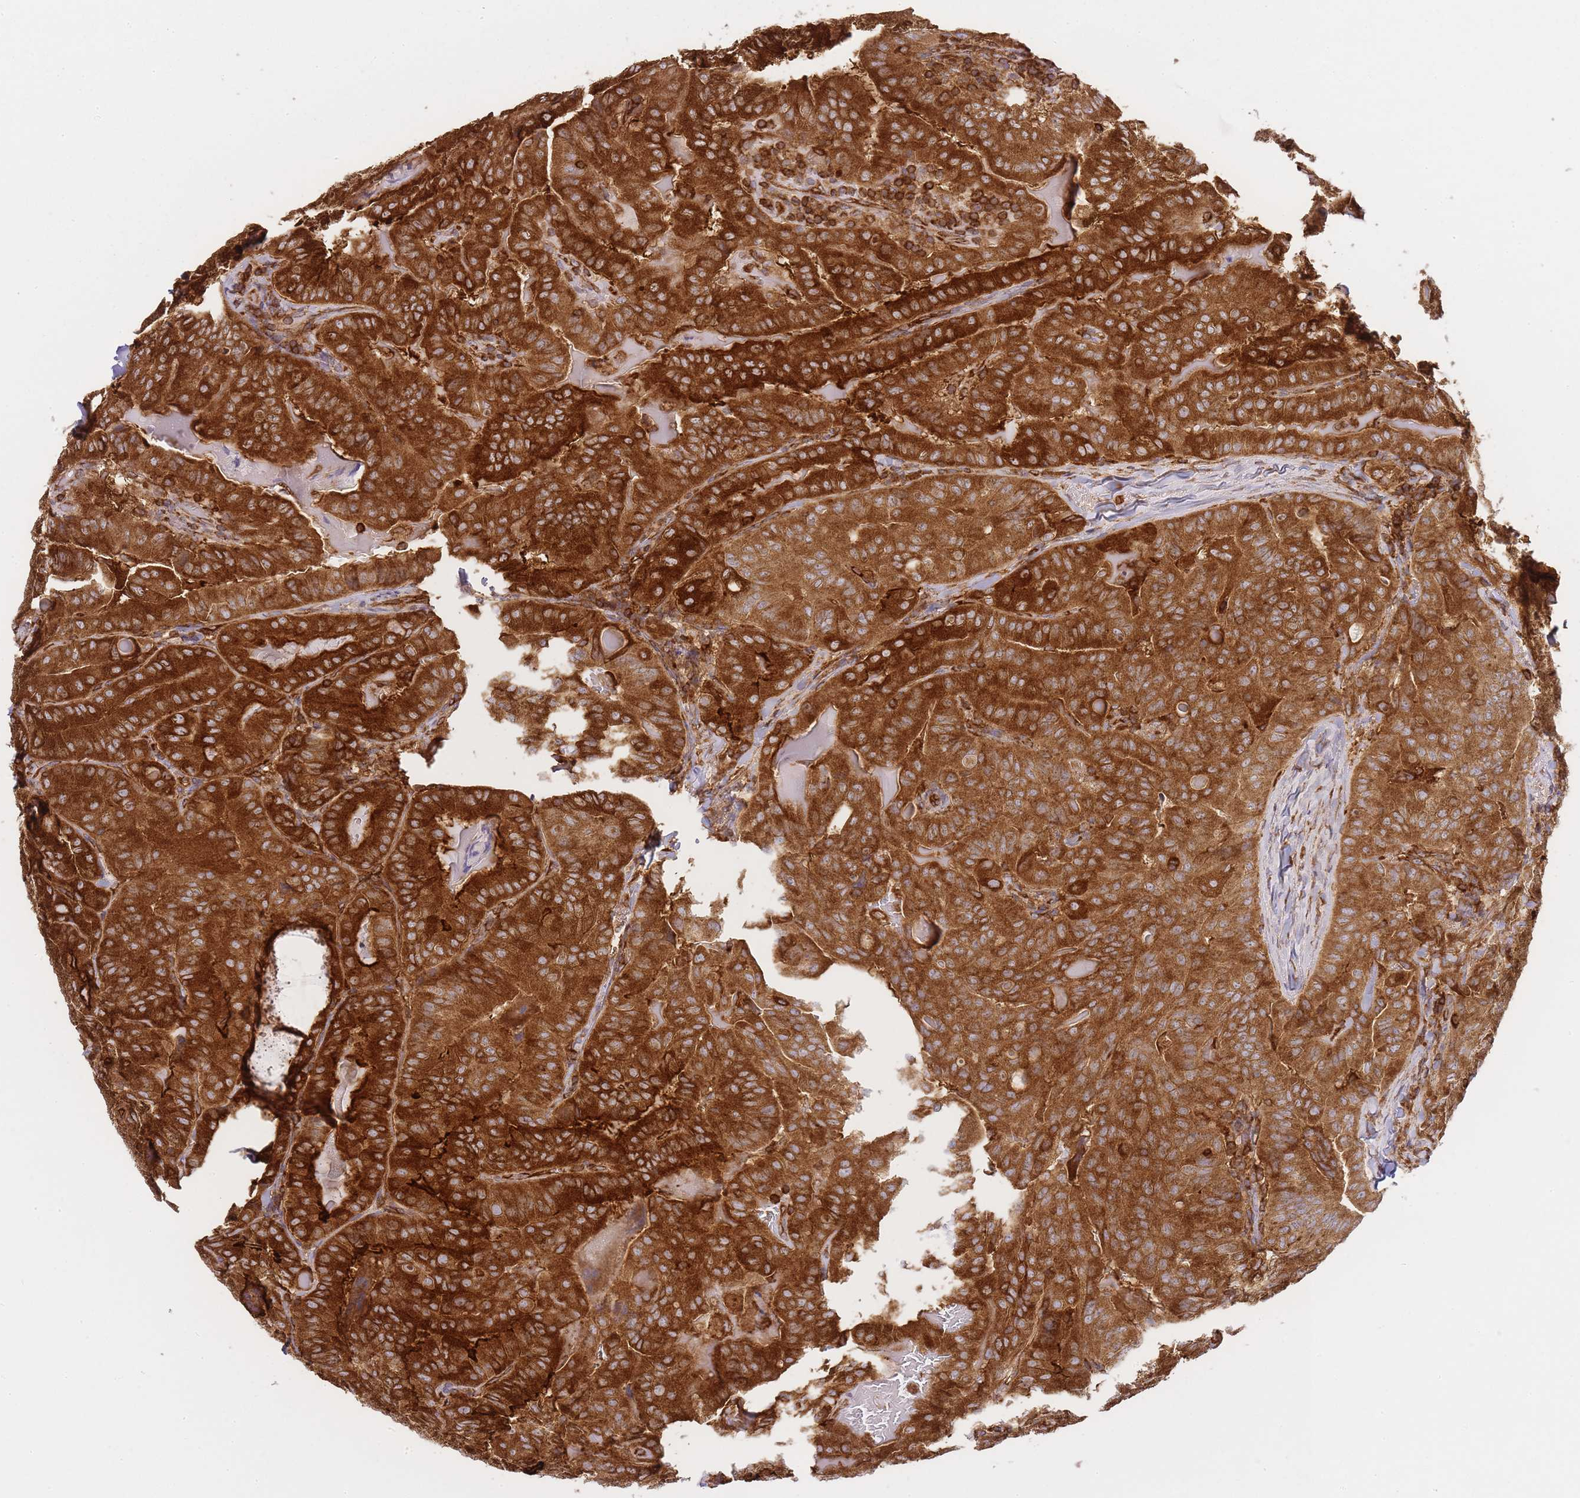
{"staining": {"intensity": "strong", "quantity": ">75%", "location": "cytoplasmic/membranous"}, "tissue": "thyroid cancer", "cell_type": "Tumor cells", "image_type": "cancer", "snomed": [{"axis": "morphology", "description": "Papillary adenocarcinoma, NOS"}, {"axis": "topography", "description": "Thyroid gland"}], "caption": "Protein expression analysis of human thyroid cancer (papillary adenocarcinoma) reveals strong cytoplasmic/membranous positivity in about >75% of tumor cells.", "gene": "MSN", "patient": {"sex": "female", "age": 68}}